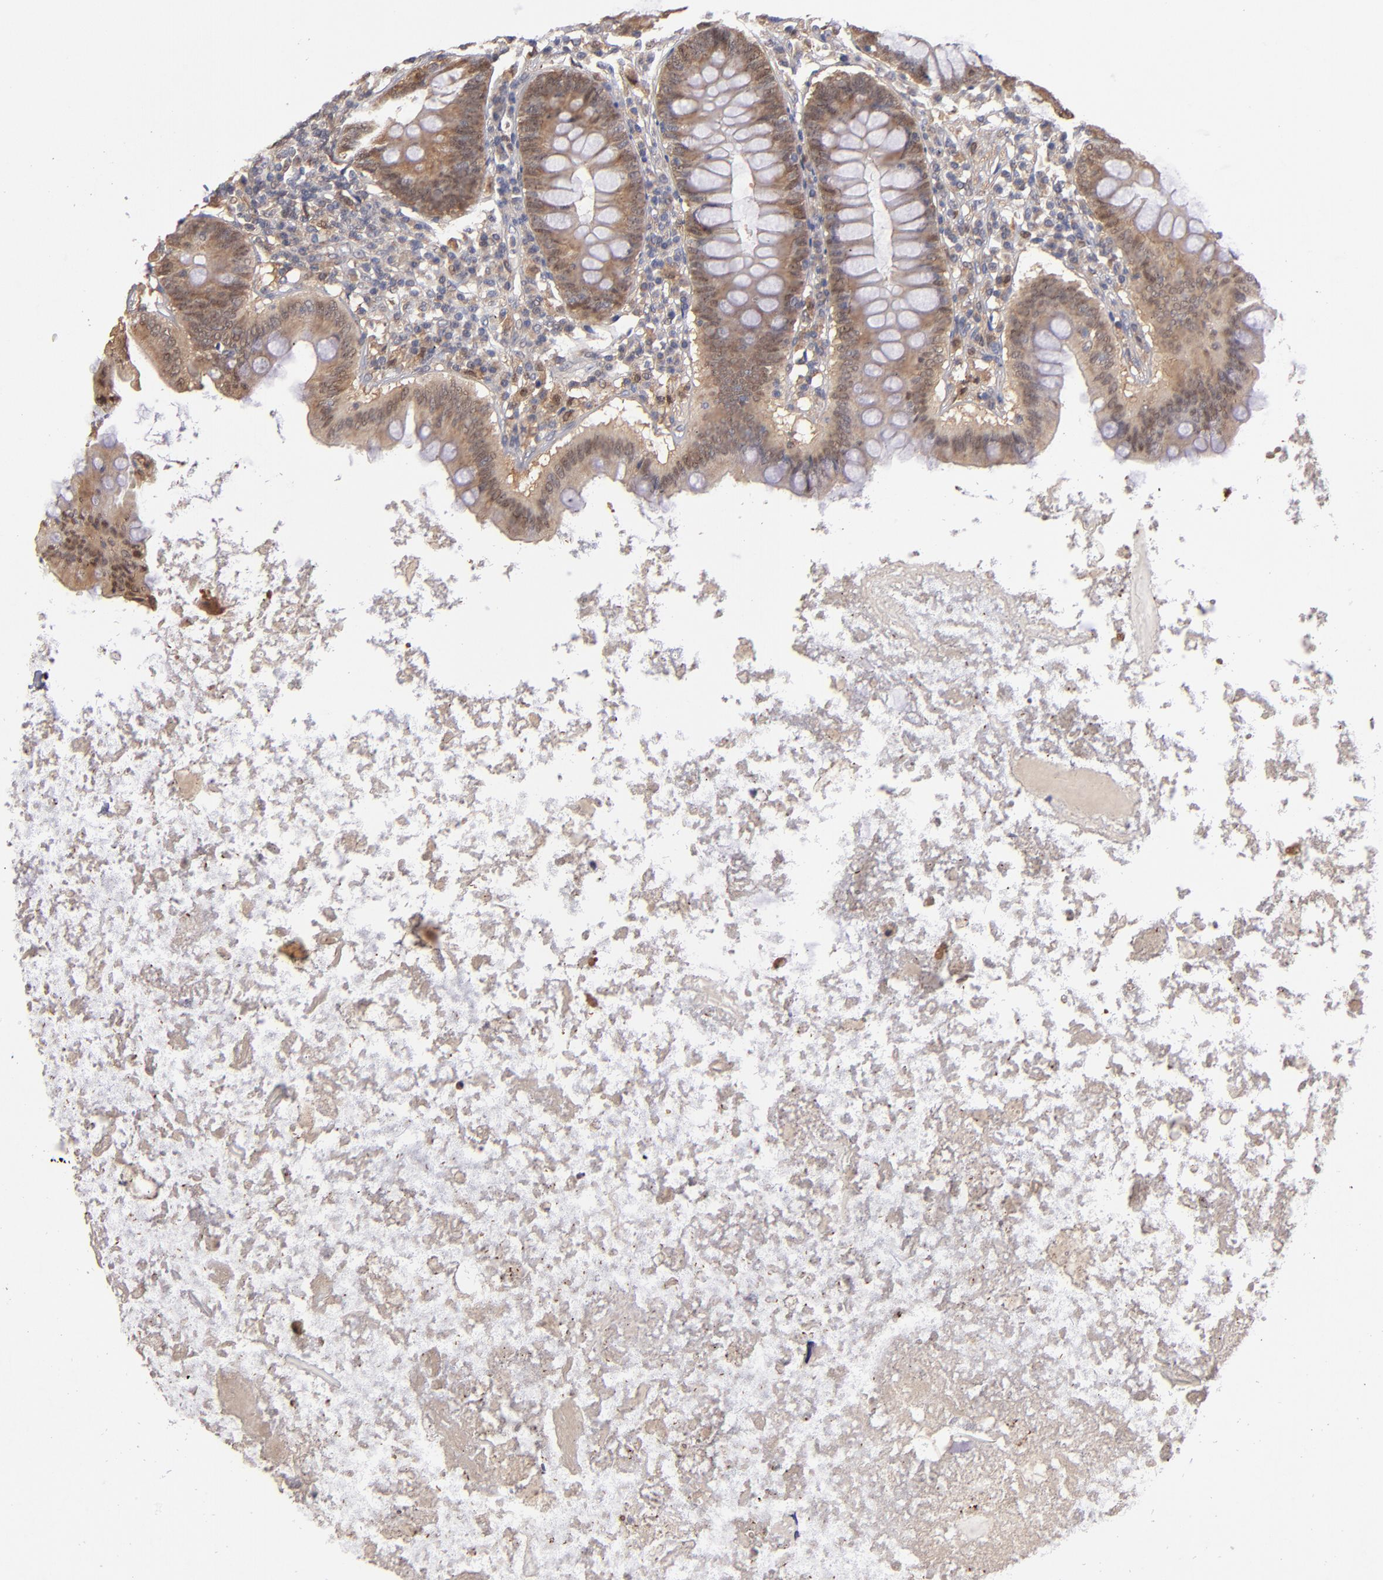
{"staining": {"intensity": "moderate", "quantity": ">75%", "location": "cytoplasmic/membranous"}, "tissue": "appendix", "cell_type": "Glandular cells", "image_type": "normal", "snomed": [{"axis": "morphology", "description": "Normal tissue, NOS"}, {"axis": "topography", "description": "Appendix"}], "caption": "Immunohistochemistry (IHC) (DAB (3,3'-diaminobenzidine)) staining of unremarkable appendix exhibits moderate cytoplasmic/membranous protein staining in about >75% of glandular cells.", "gene": "GMFB", "patient": {"sex": "female", "age": 82}}